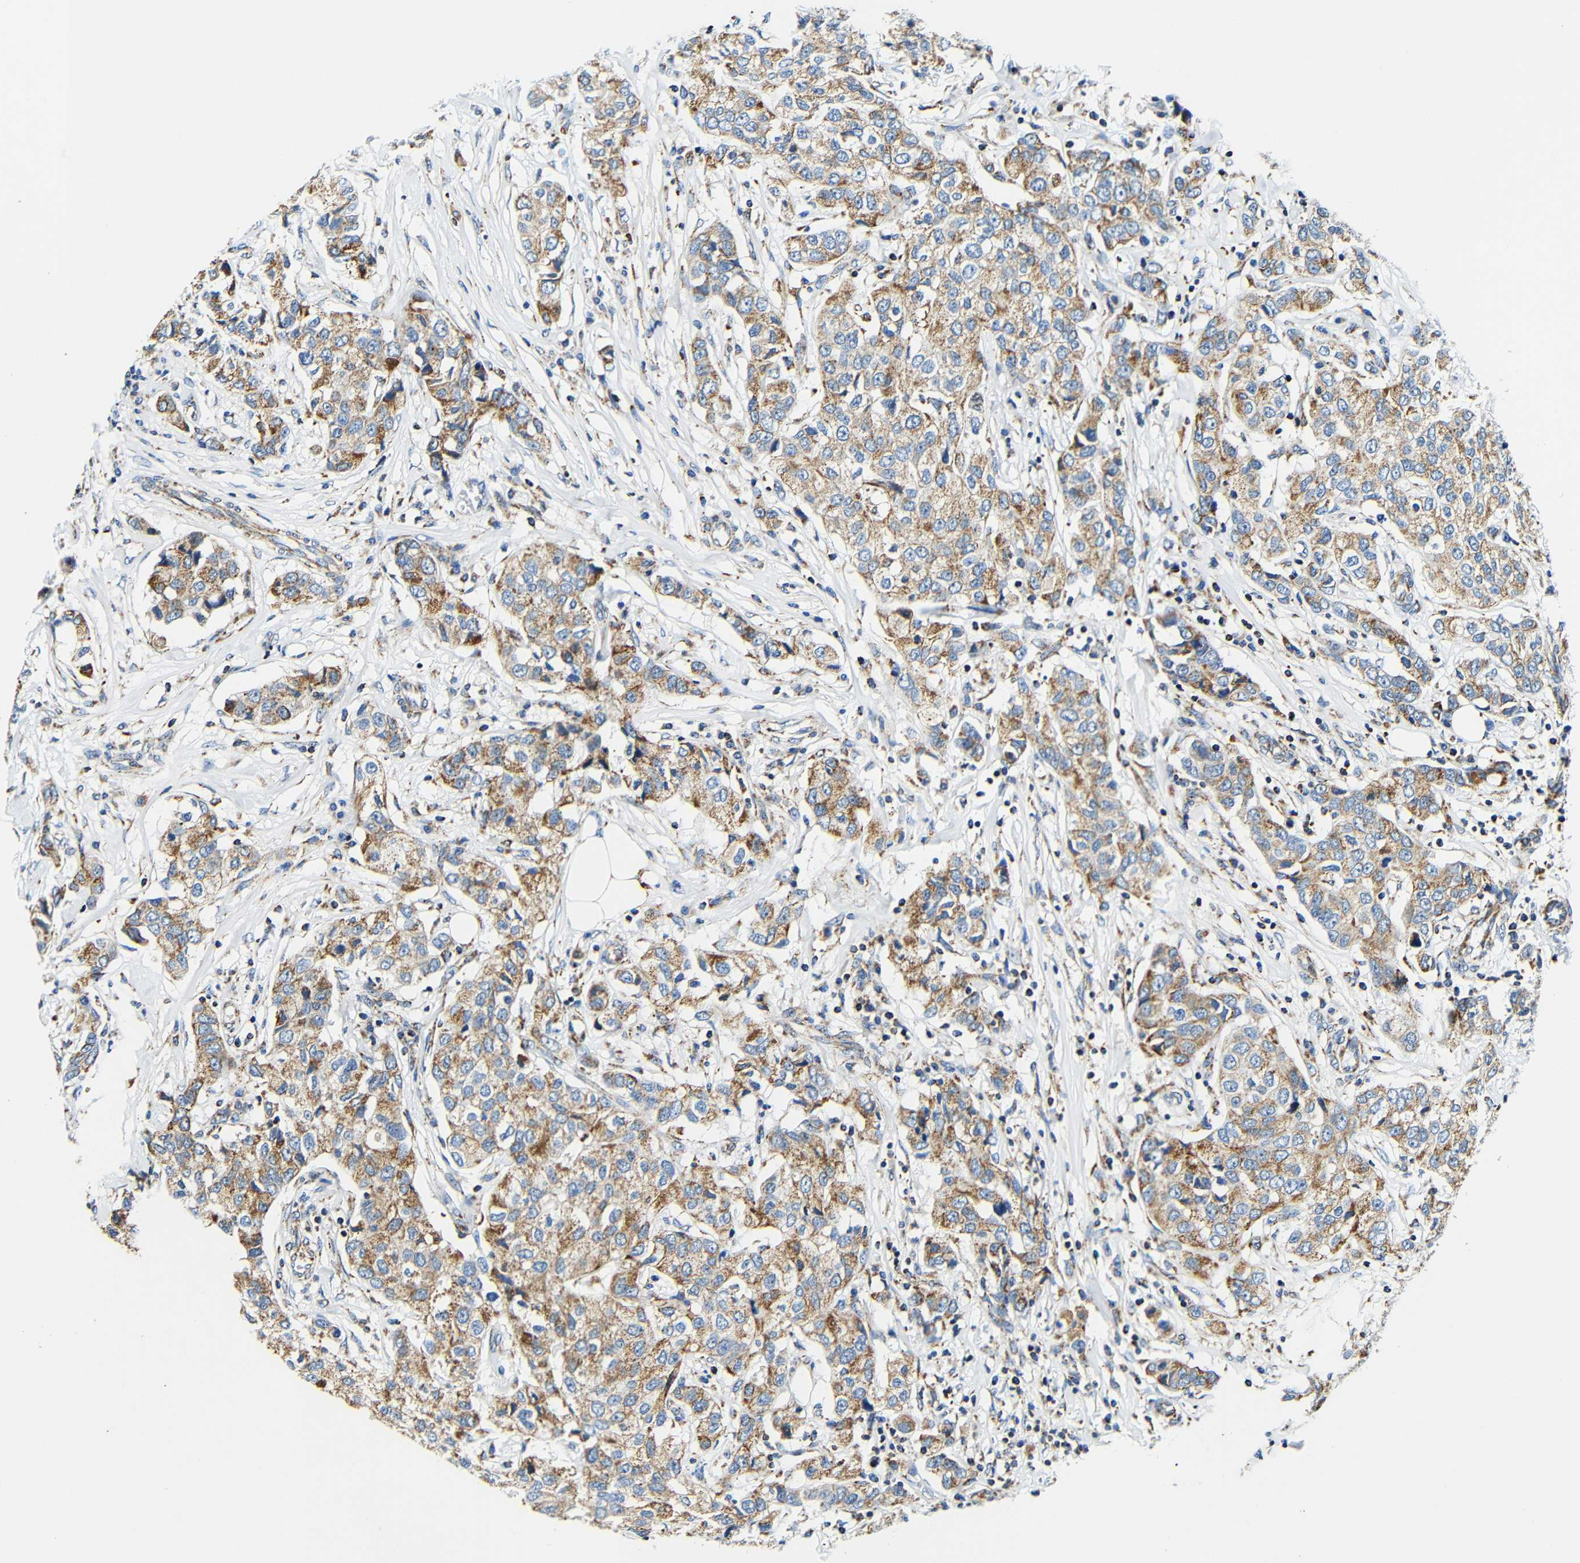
{"staining": {"intensity": "moderate", "quantity": ">75%", "location": "cytoplasmic/membranous"}, "tissue": "breast cancer", "cell_type": "Tumor cells", "image_type": "cancer", "snomed": [{"axis": "morphology", "description": "Hyperplasia, NOS"}, {"axis": "topography", "description": "Breast"}], "caption": "Immunohistochemistry (DAB (3,3'-diaminobenzidine)) staining of human breast hyperplasia displays moderate cytoplasmic/membranous protein staining in about >75% of tumor cells.", "gene": "GALNT18", "patient": {"sex": "female", "age": 47}}